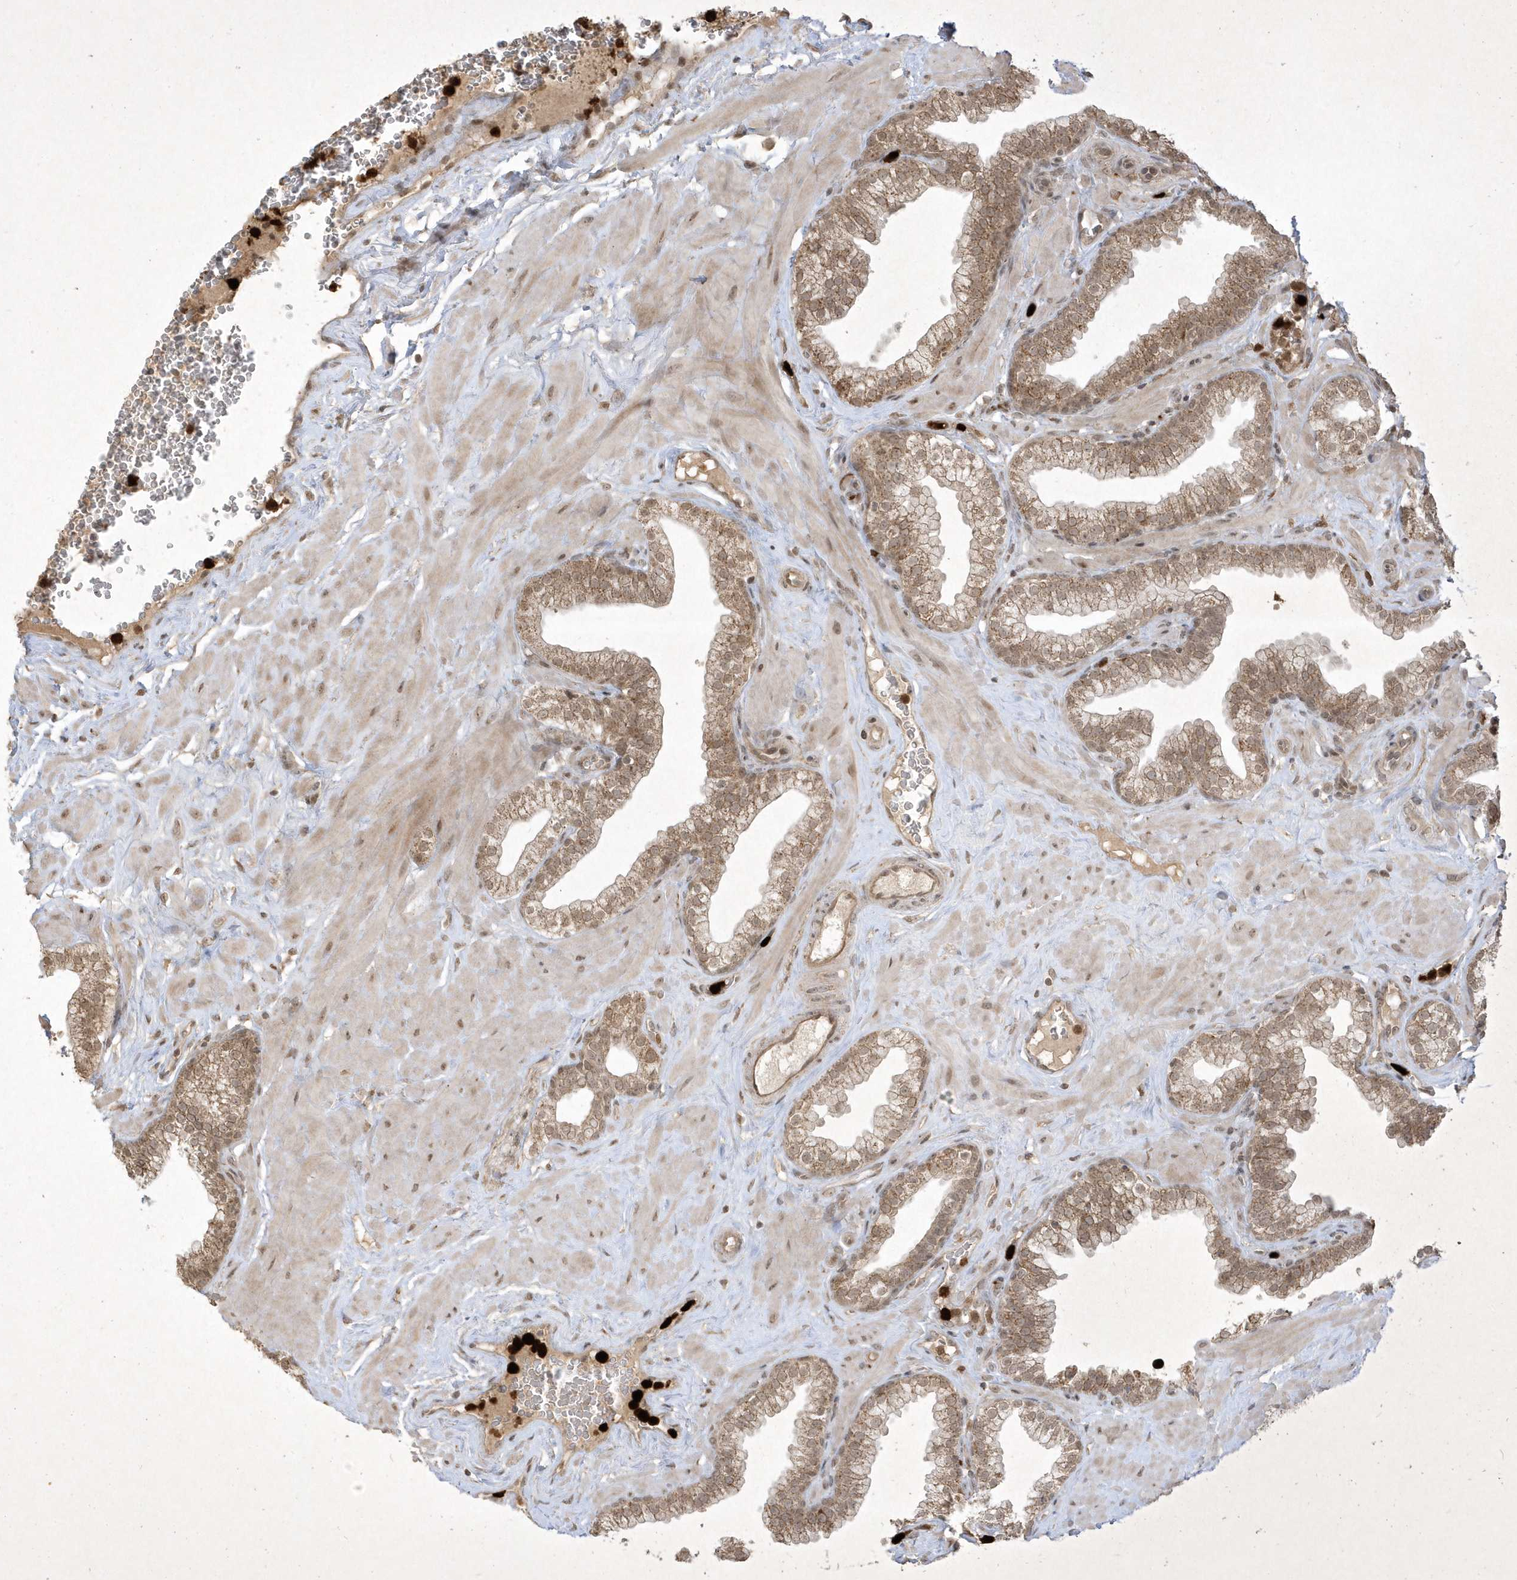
{"staining": {"intensity": "moderate", "quantity": ">75%", "location": "cytoplasmic/membranous"}, "tissue": "prostate", "cell_type": "Glandular cells", "image_type": "normal", "snomed": [{"axis": "morphology", "description": "Normal tissue, NOS"}, {"axis": "morphology", "description": "Urothelial carcinoma, Low grade"}, {"axis": "topography", "description": "Urinary bladder"}, {"axis": "topography", "description": "Prostate"}], "caption": "An immunohistochemistry histopathology image of benign tissue is shown. Protein staining in brown highlights moderate cytoplasmic/membranous positivity in prostate within glandular cells.", "gene": "ZNF213", "patient": {"sex": "male", "age": 60}}